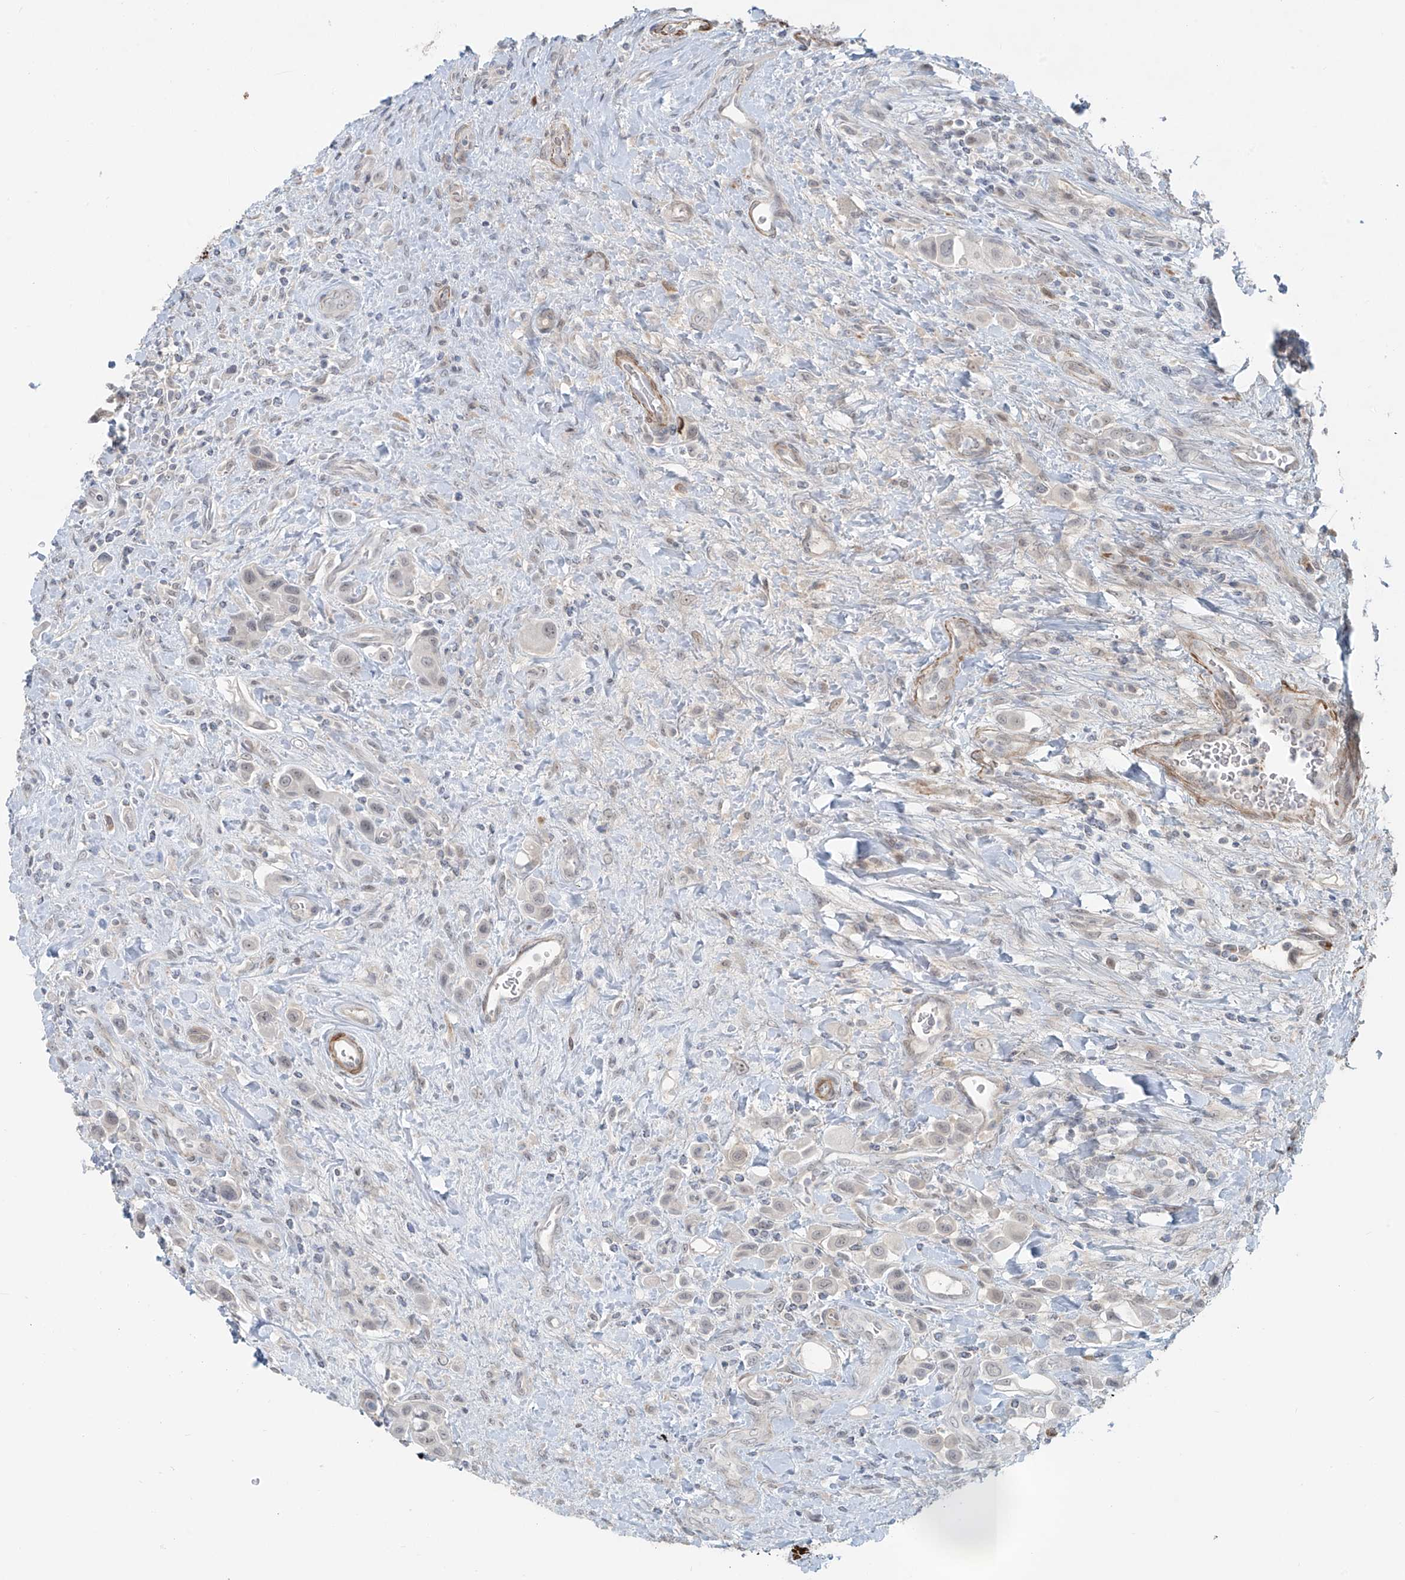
{"staining": {"intensity": "negative", "quantity": "none", "location": "none"}, "tissue": "urothelial cancer", "cell_type": "Tumor cells", "image_type": "cancer", "snomed": [{"axis": "morphology", "description": "Urothelial carcinoma, High grade"}, {"axis": "topography", "description": "Urinary bladder"}], "caption": "This is an immunohistochemistry (IHC) image of urothelial cancer. There is no staining in tumor cells.", "gene": "RASGEF1A", "patient": {"sex": "male", "age": 50}}